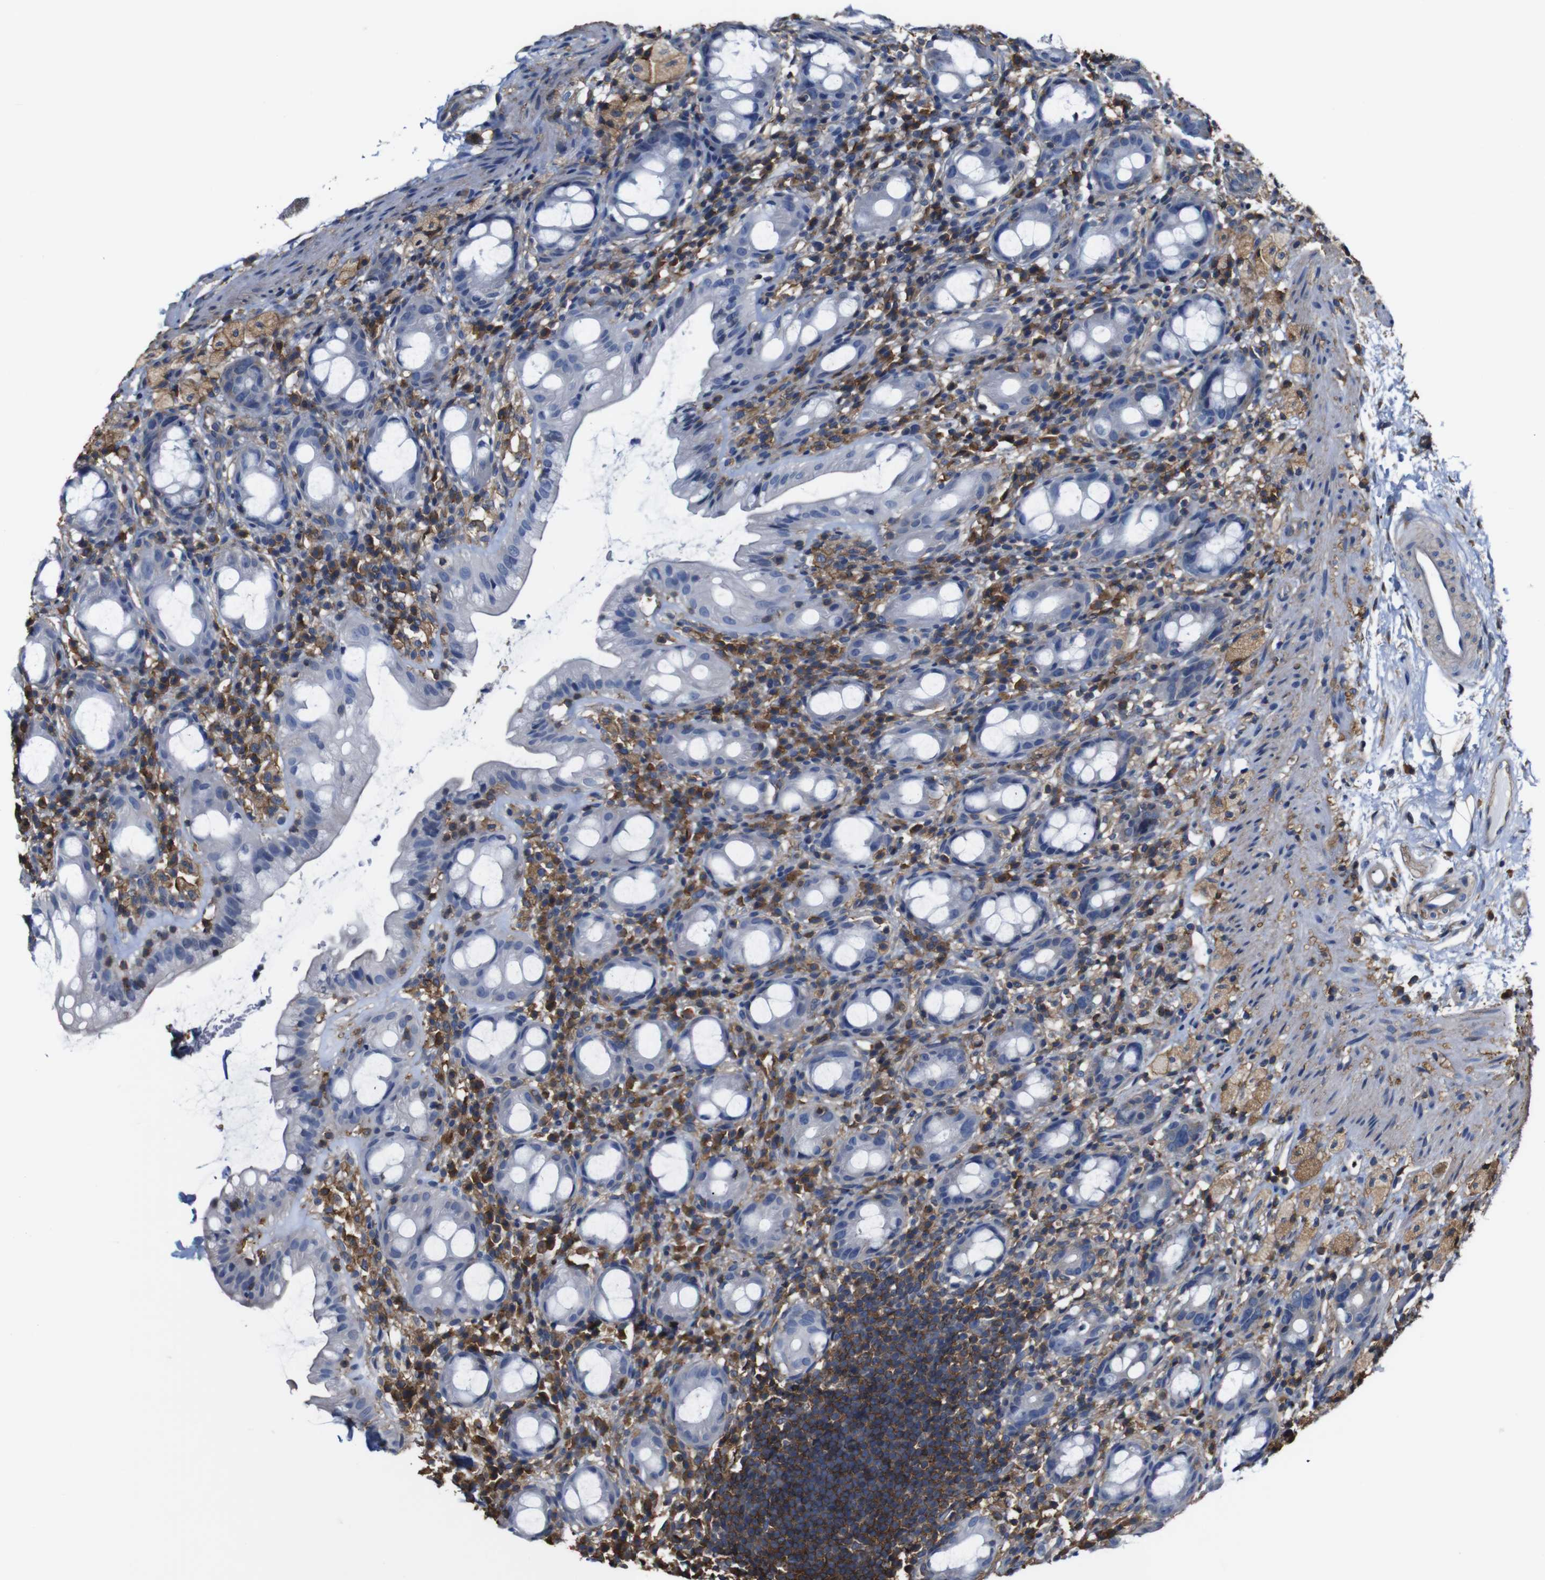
{"staining": {"intensity": "negative", "quantity": "none", "location": "none"}, "tissue": "rectum", "cell_type": "Glandular cells", "image_type": "normal", "snomed": [{"axis": "morphology", "description": "Normal tissue, NOS"}, {"axis": "topography", "description": "Rectum"}], "caption": "Micrograph shows no significant protein staining in glandular cells of normal rectum.", "gene": "PI4KA", "patient": {"sex": "male", "age": 44}}